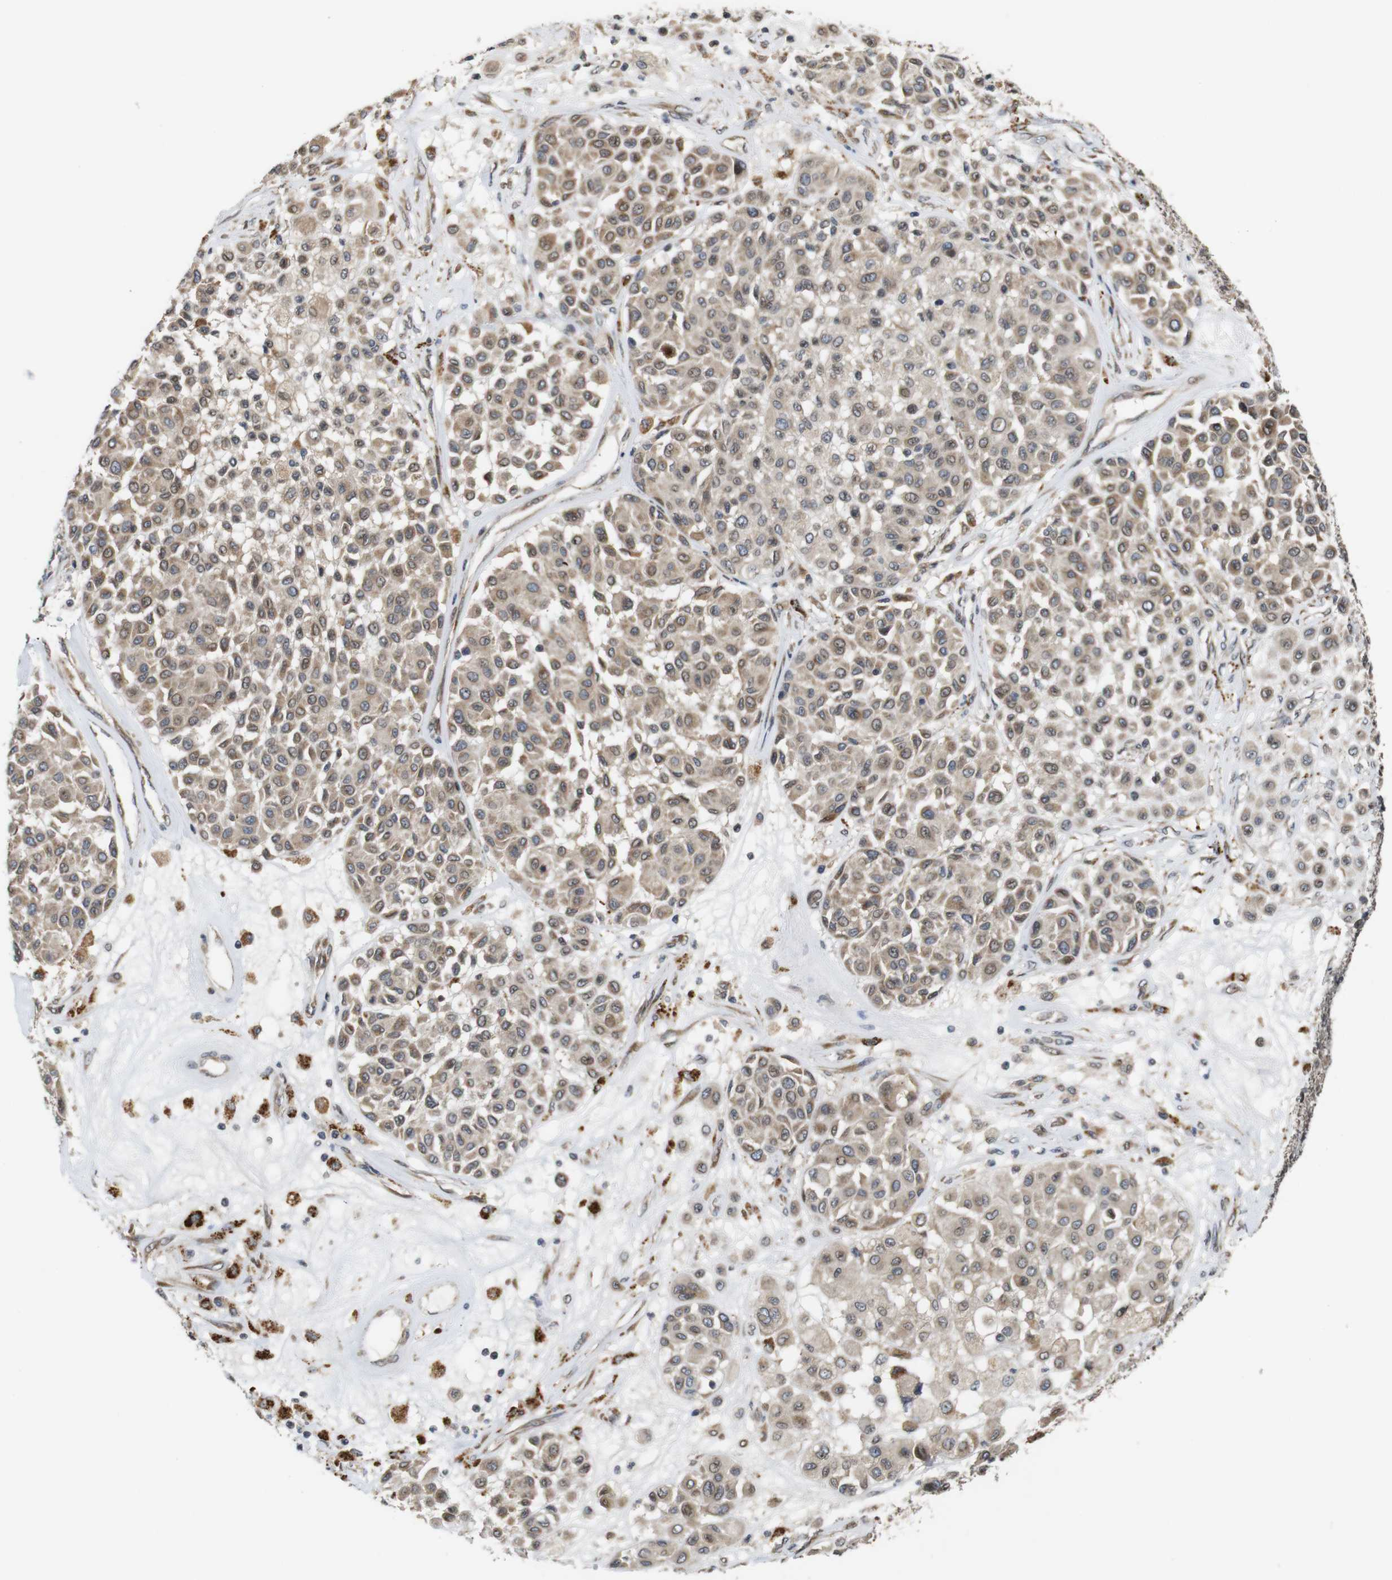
{"staining": {"intensity": "weak", "quantity": ">75%", "location": "cytoplasmic/membranous"}, "tissue": "melanoma", "cell_type": "Tumor cells", "image_type": "cancer", "snomed": [{"axis": "morphology", "description": "Malignant melanoma, Metastatic site"}, {"axis": "topography", "description": "Soft tissue"}], "caption": "About >75% of tumor cells in melanoma reveal weak cytoplasmic/membranous protein staining as visualized by brown immunohistochemical staining.", "gene": "EFCAB14", "patient": {"sex": "male", "age": 41}}